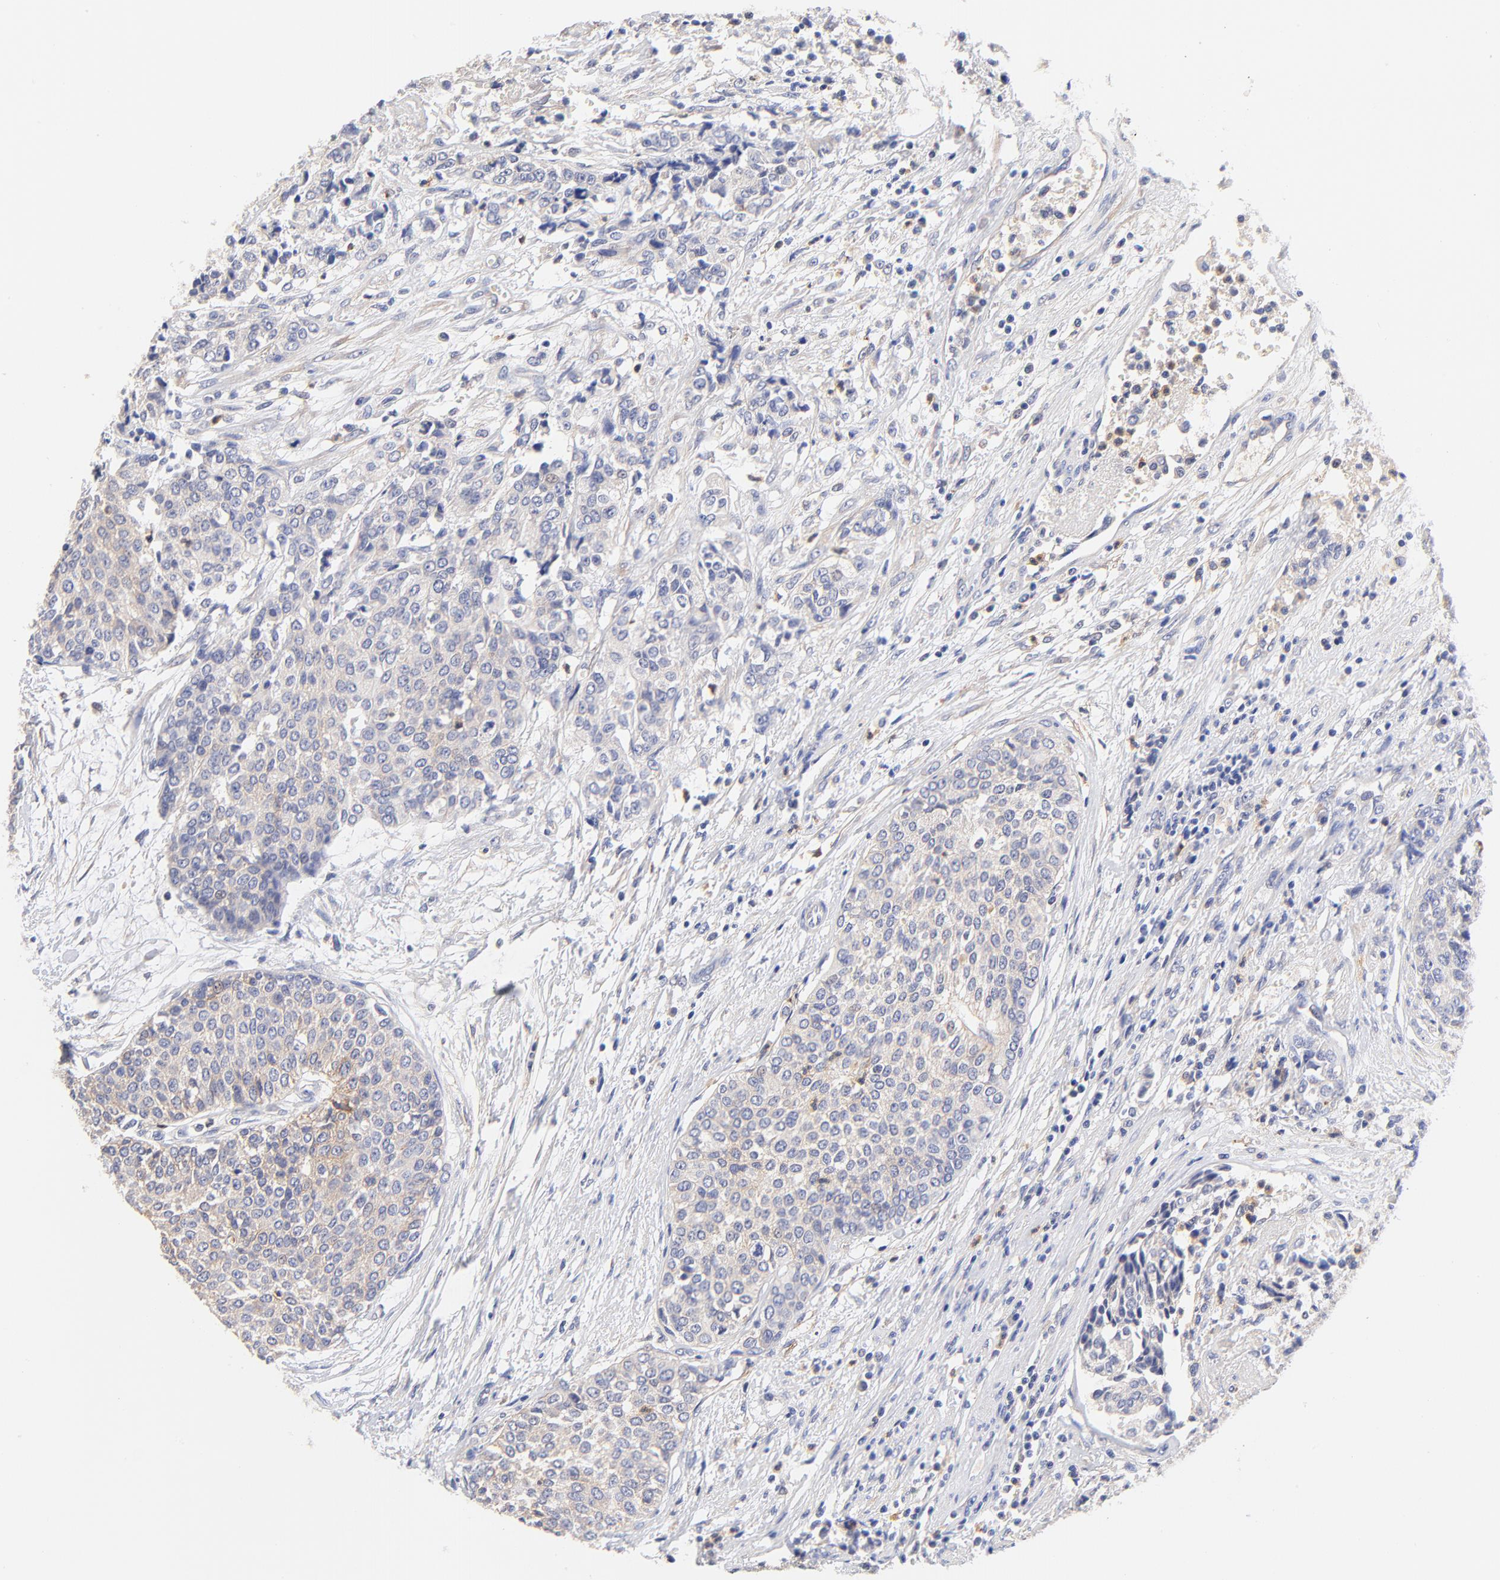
{"staining": {"intensity": "weak", "quantity": ">75%", "location": "cytoplasmic/membranous"}, "tissue": "urothelial cancer", "cell_type": "Tumor cells", "image_type": "cancer", "snomed": [{"axis": "morphology", "description": "Urothelial carcinoma, Low grade"}, {"axis": "topography", "description": "Urinary bladder"}], "caption": "Urothelial cancer stained with a brown dye demonstrates weak cytoplasmic/membranous positive staining in approximately >75% of tumor cells.", "gene": "PTK7", "patient": {"sex": "female", "age": 73}}